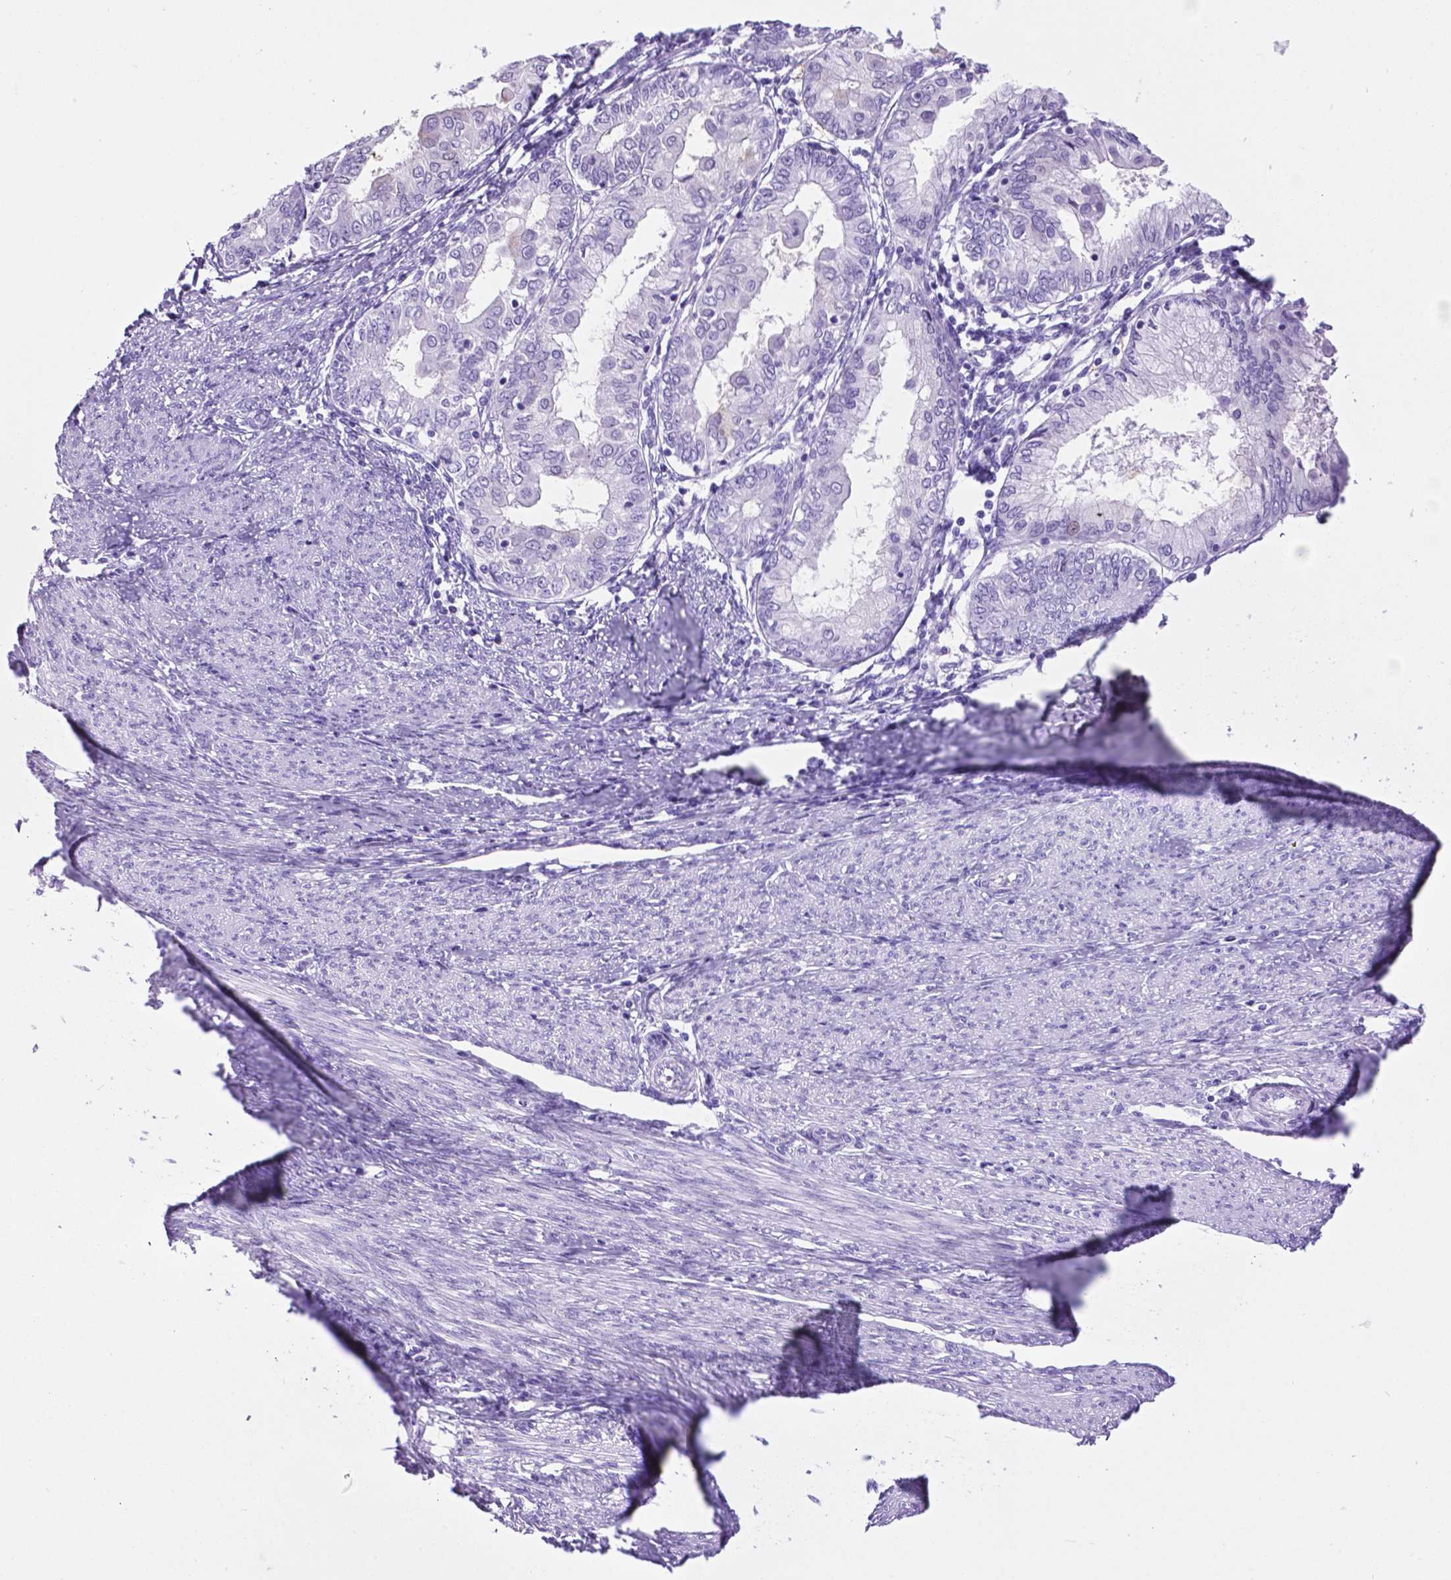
{"staining": {"intensity": "negative", "quantity": "none", "location": "none"}, "tissue": "endometrial cancer", "cell_type": "Tumor cells", "image_type": "cancer", "snomed": [{"axis": "morphology", "description": "Adenocarcinoma, NOS"}, {"axis": "topography", "description": "Endometrium"}], "caption": "Endometrial cancer (adenocarcinoma) was stained to show a protein in brown. There is no significant positivity in tumor cells.", "gene": "C17orf107", "patient": {"sex": "female", "age": 68}}